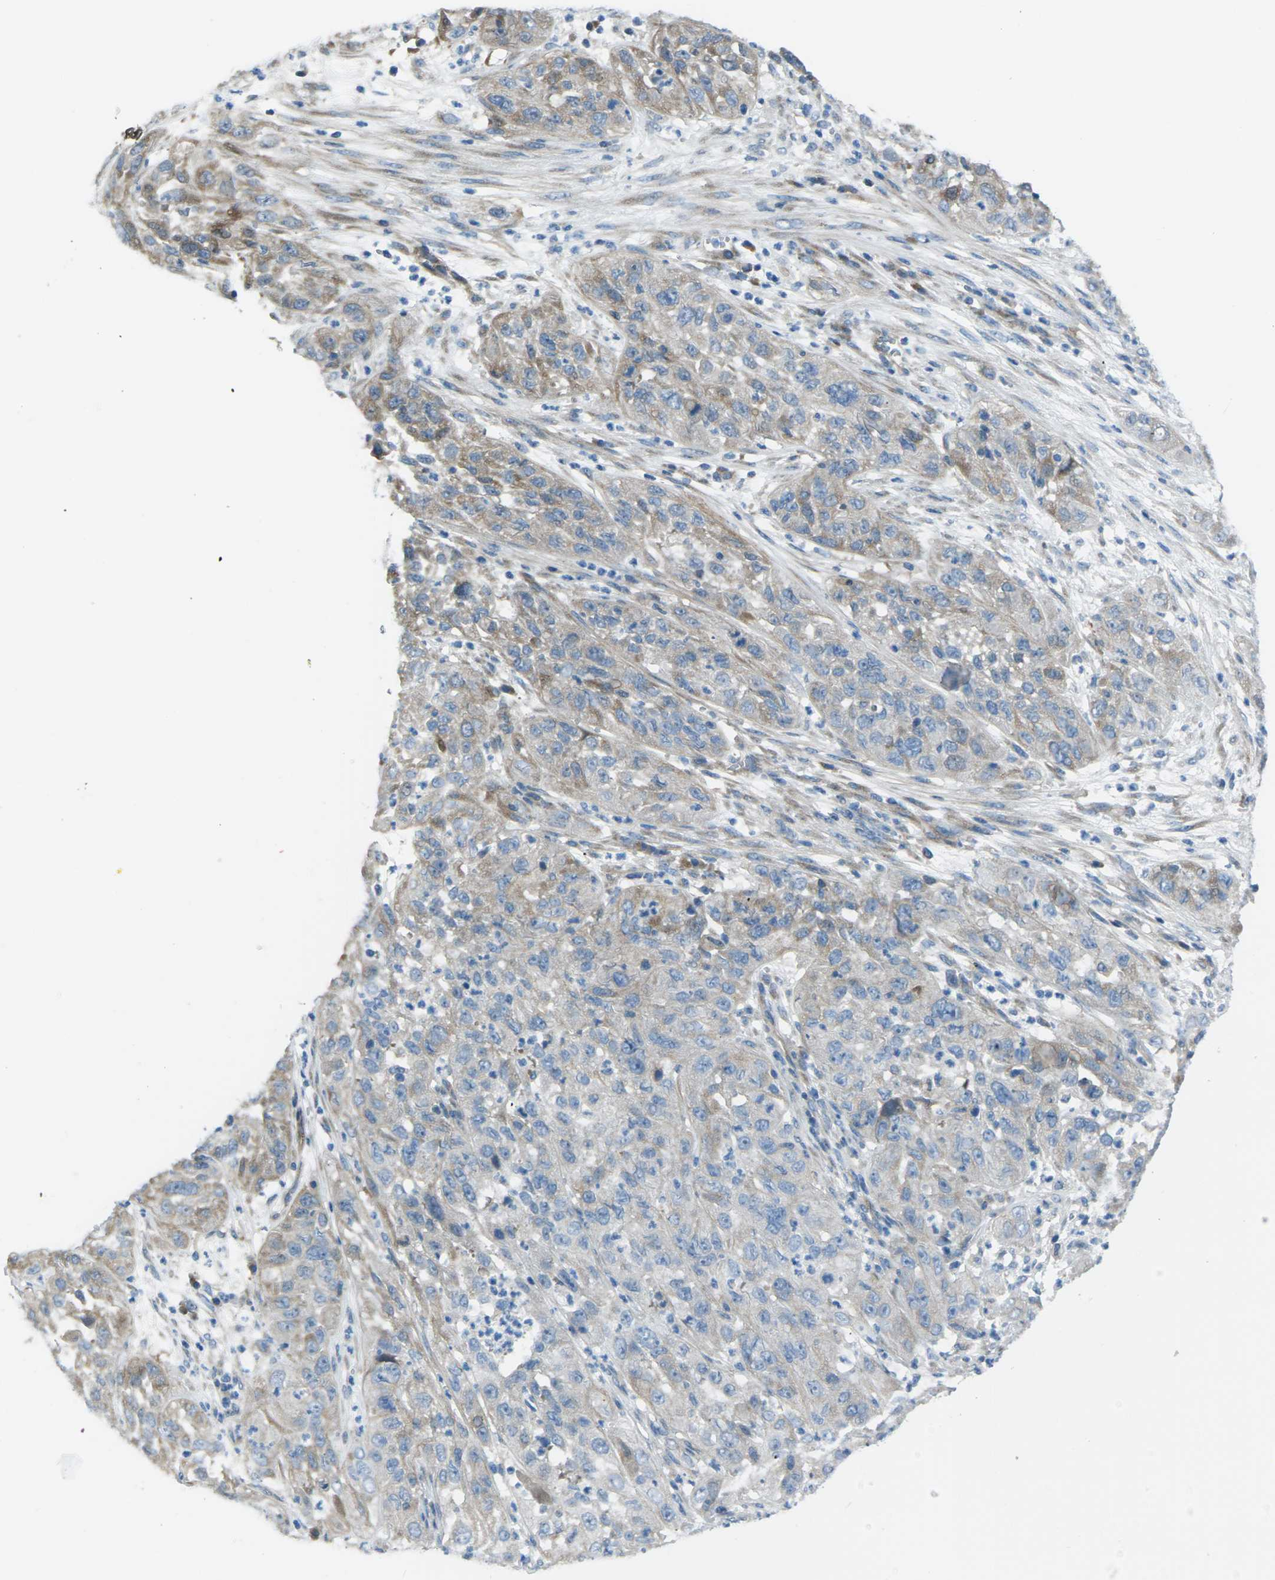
{"staining": {"intensity": "weak", "quantity": ">75%", "location": "cytoplasmic/membranous"}, "tissue": "cervical cancer", "cell_type": "Tumor cells", "image_type": "cancer", "snomed": [{"axis": "morphology", "description": "Squamous cell carcinoma, NOS"}, {"axis": "topography", "description": "Cervix"}], "caption": "IHC (DAB) staining of cervical squamous cell carcinoma reveals weak cytoplasmic/membranous protein staining in approximately >75% of tumor cells.", "gene": "EDNRA", "patient": {"sex": "female", "age": 32}}